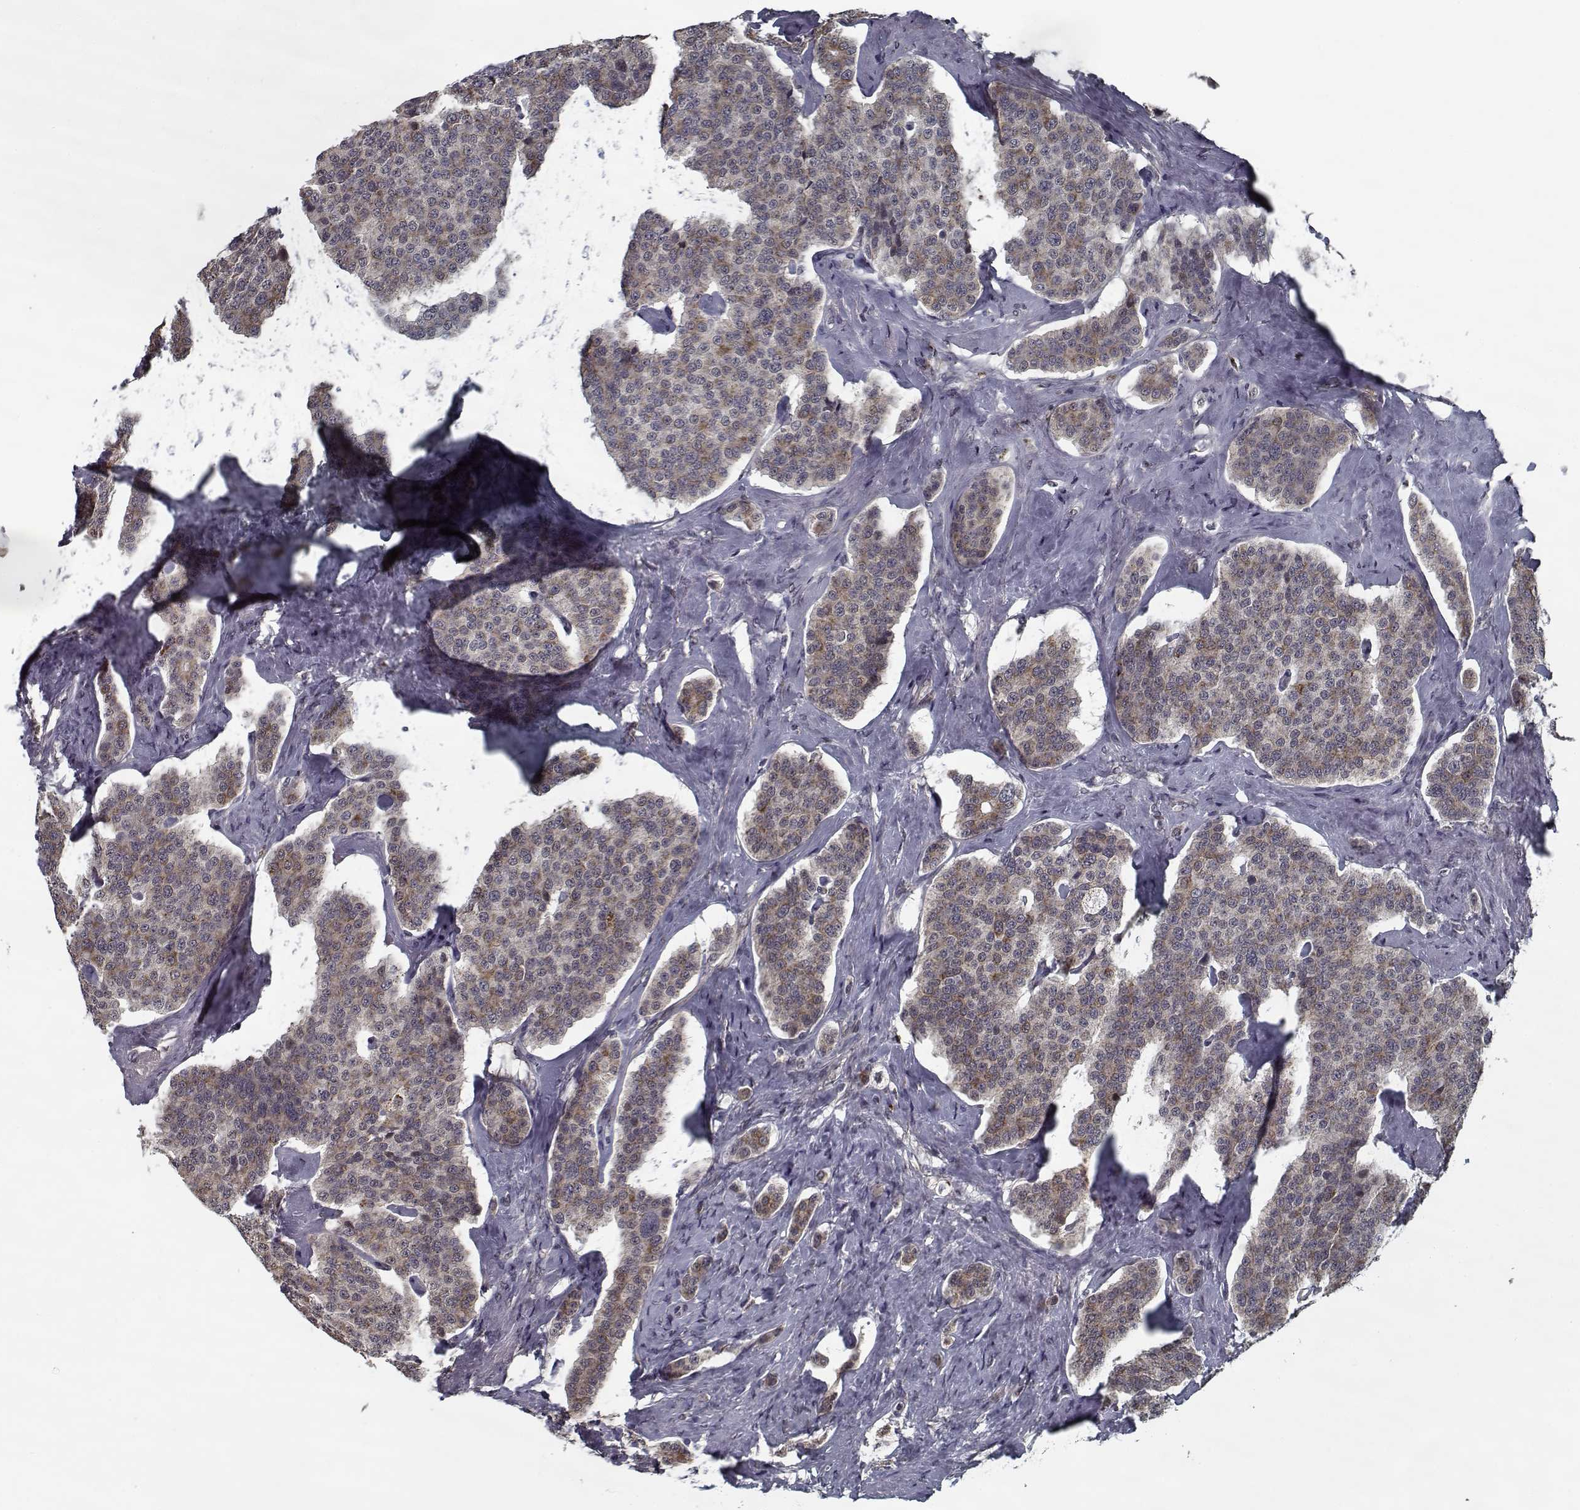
{"staining": {"intensity": "moderate", "quantity": "25%-75%", "location": "cytoplasmic/membranous"}, "tissue": "carcinoid", "cell_type": "Tumor cells", "image_type": "cancer", "snomed": [{"axis": "morphology", "description": "Carcinoid, malignant, NOS"}, {"axis": "topography", "description": "Small intestine"}], "caption": "Carcinoid (malignant) stained with immunohistochemistry (IHC) shows moderate cytoplasmic/membranous positivity in approximately 25%-75% of tumor cells. (DAB (3,3'-diaminobenzidine) IHC, brown staining for protein, blue staining for nuclei).", "gene": "NLK", "patient": {"sex": "female", "age": 58}}